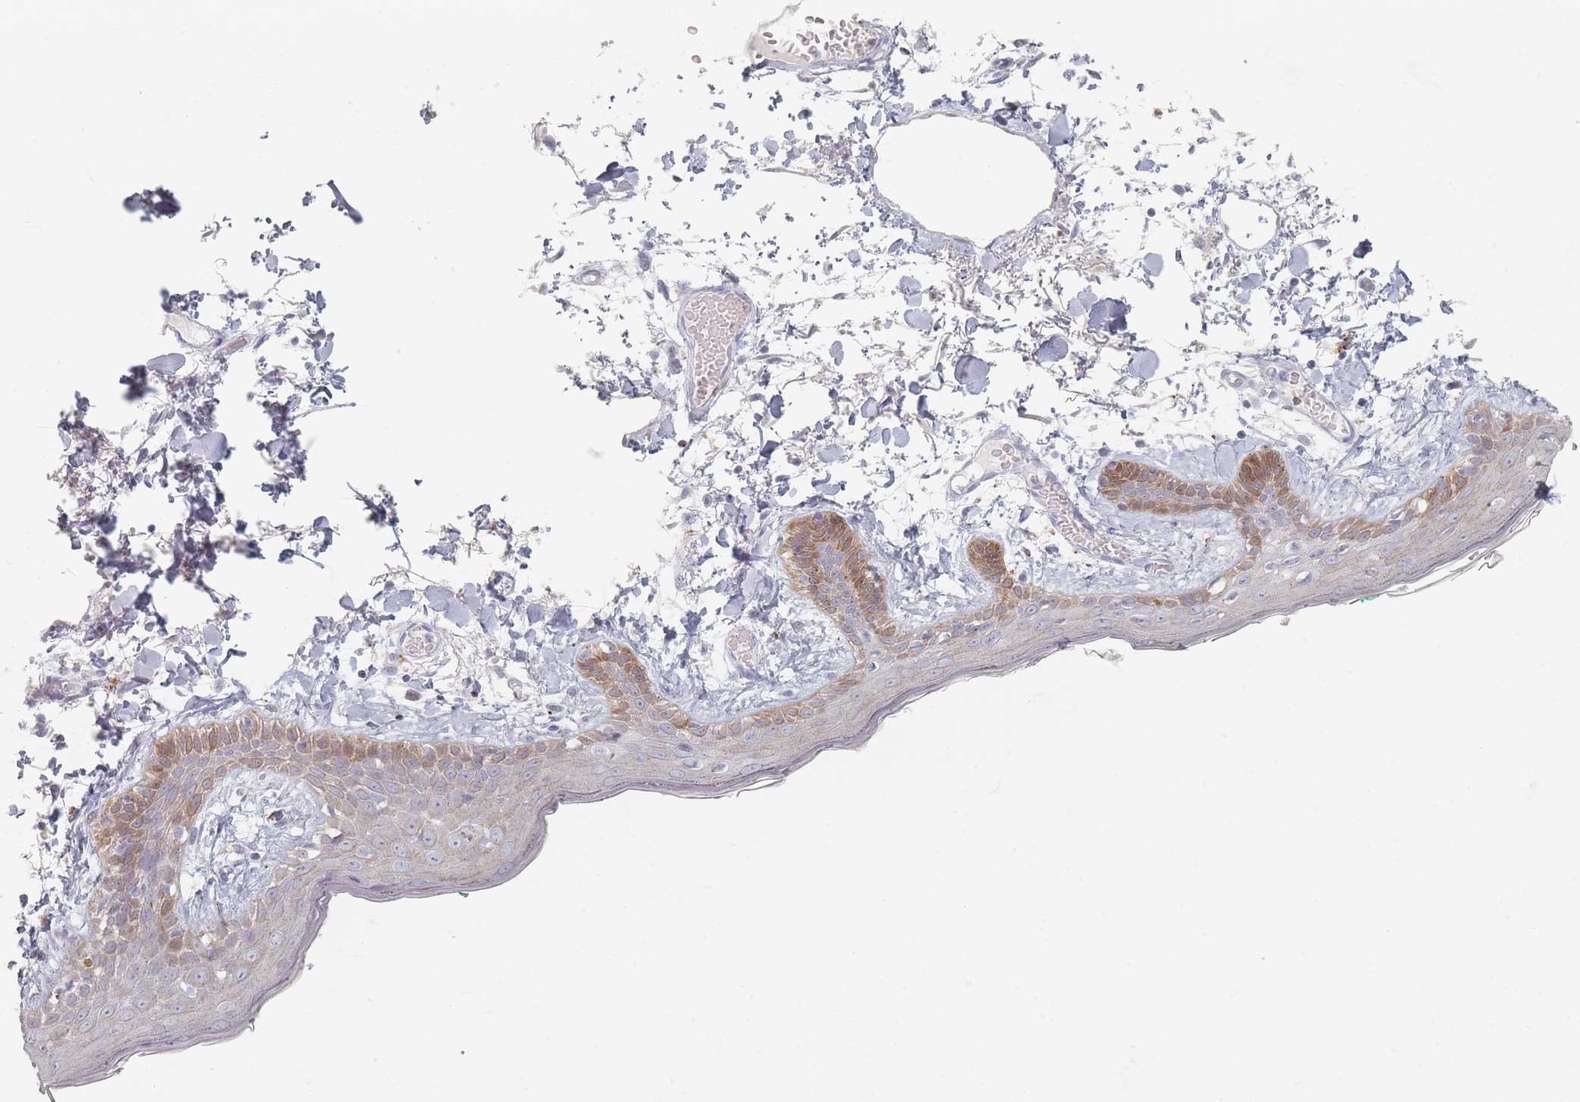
{"staining": {"intensity": "negative", "quantity": "none", "location": "none"}, "tissue": "skin", "cell_type": "Fibroblasts", "image_type": "normal", "snomed": [{"axis": "morphology", "description": "Normal tissue, NOS"}, {"axis": "topography", "description": "Skin"}], "caption": "The histopathology image exhibits no significant expression in fibroblasts of skin. (DAB (3,3'-diaminobenzidine) immunohistochemistry (IHC) with hematoxylin counter stain).", "gene": "ENSG00000251357", "patient": {"sex": "male", "age": 79}}